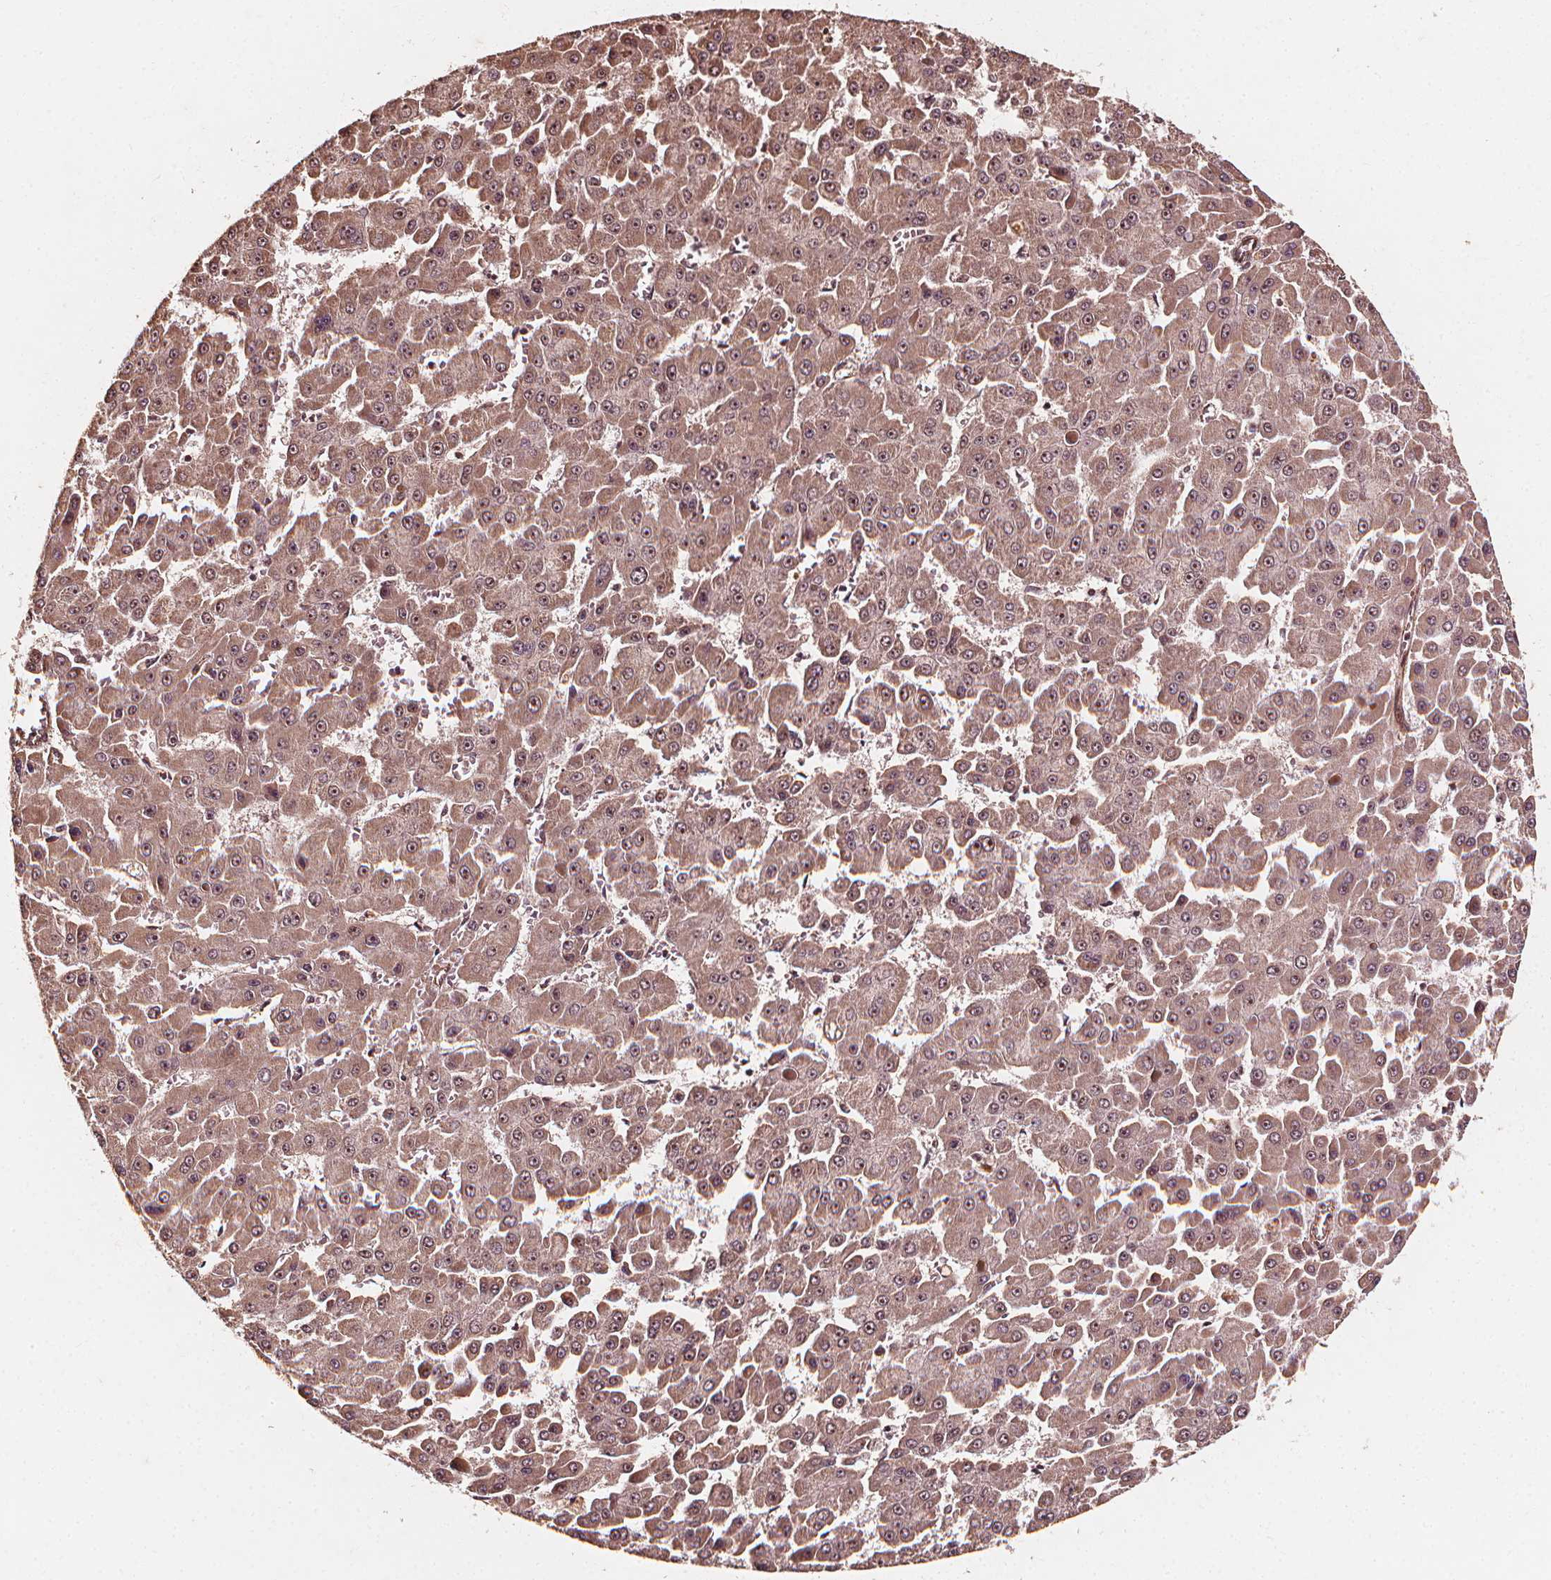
{"staining": {"intensity": "moderate", "quantity": ">75%", "location": "cytoplasmic/membranous,nuclear"}, "tissue": "liver cancer", "cell_type": "Tumor cells", "image_type": "cancer", "snomed": [{"axis": "morphology", "description": "Carcinoma, Hepatocellular, NOS"}, {"axis": "topography", "description": "Liver"}], "caption": "The immunohistochemical stain shows moderate cytoplasmic/membranous and nuclear staining in tumor cells of hepatocellular carcinoma (liver) tissue.", "gene": "EXOSC9", "patient": {"sex": "male", "age": 78}}